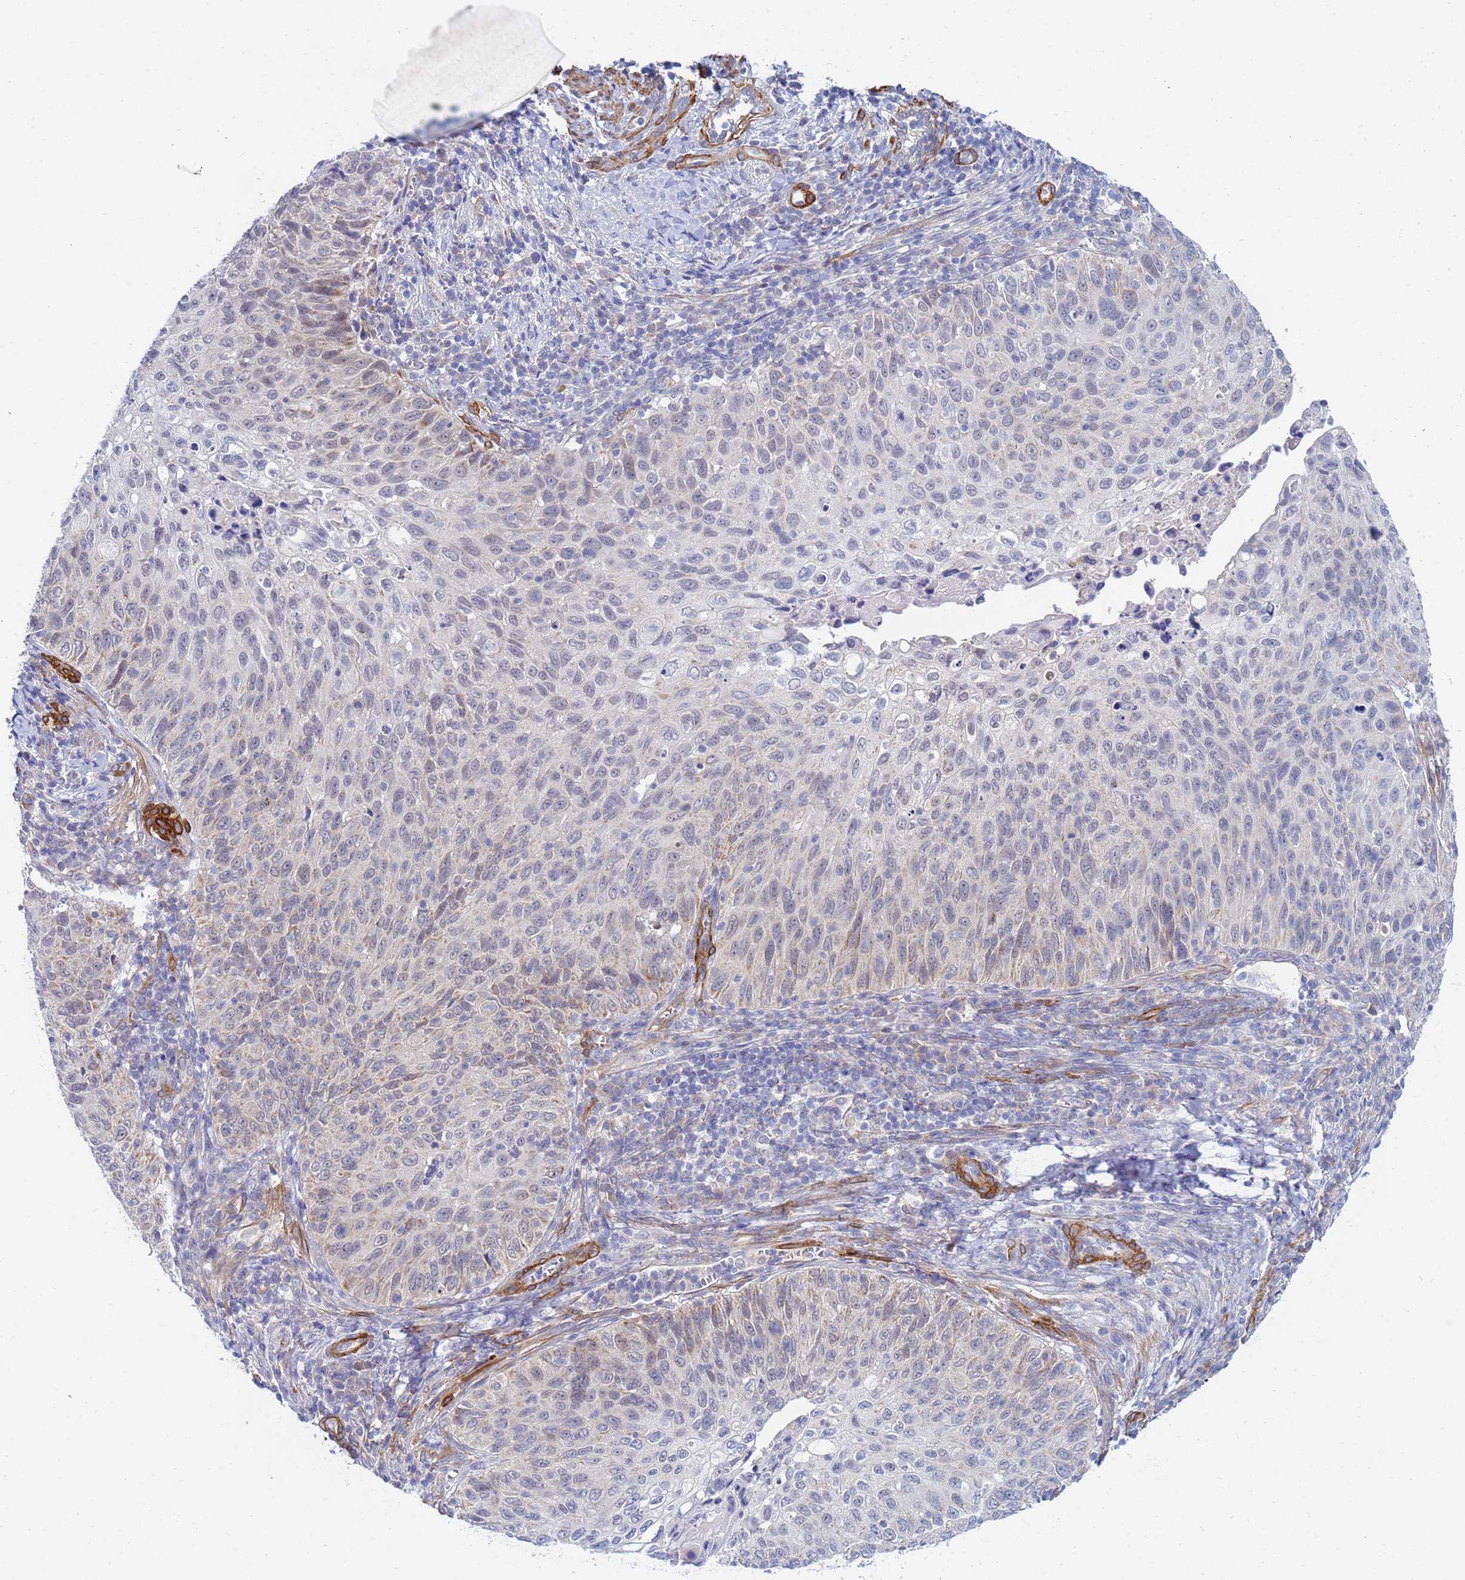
{"staining": {"intensity": "weak", "quantity": "25%-75%", "location": "cytoplasmic/membranous"}, "tissue": "cervical cancer", "cell_type": "Tumor cells", "image_type": "cancer", "snomed": [{"axis": "morphology", "description": "Squamous cell carcinoma, NOS"}, {"axis": "topography", "description": "Cervix"}], "caption": "Immunohistochemistry (DAB (3,3'-diaminobenzidine)) staining of cervical cancer exhibits weak cytoplasmic/membranous protein expression in approximately 25%-75% of tumor cells.", "gene": "SDR39U1", "patient": {"sex": "female", "age": 70}}